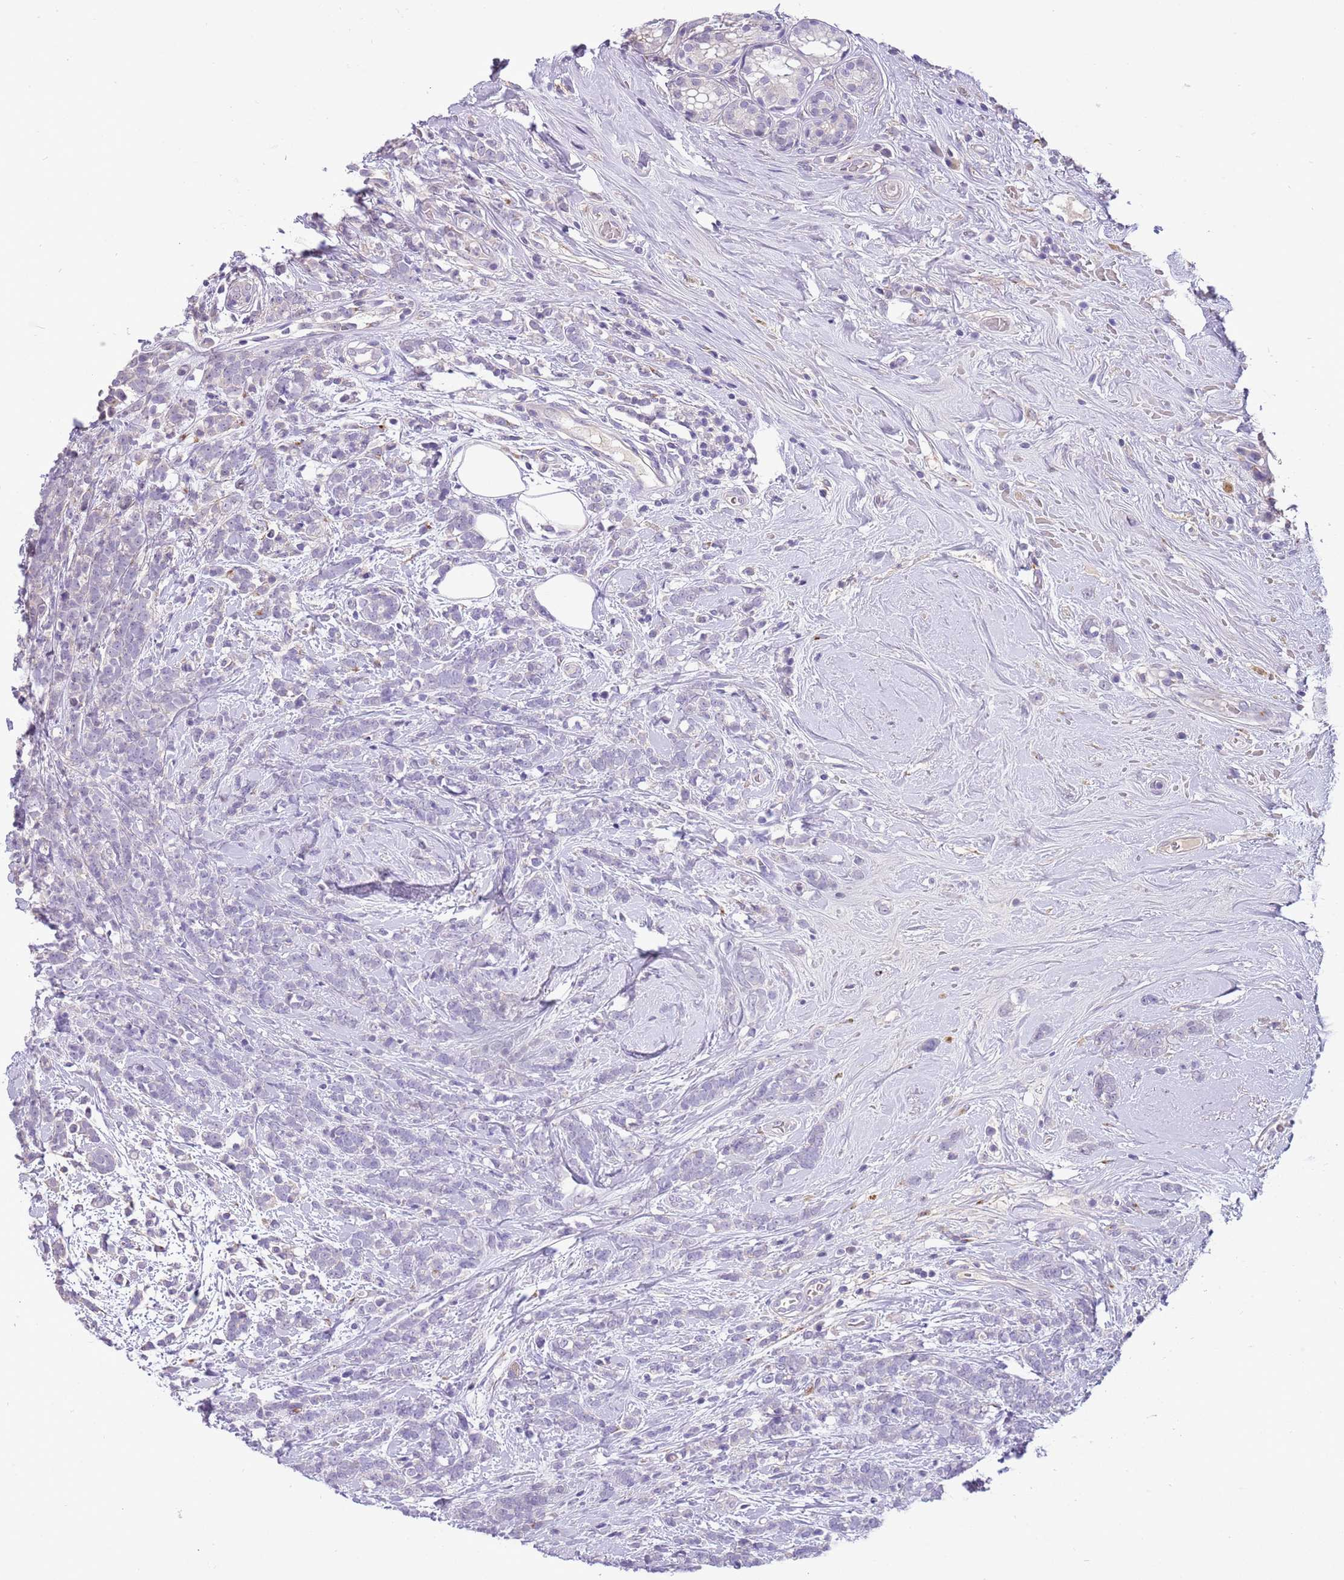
{"staining": {"intensity": "negative", "quantity": "none", "location": "none"}, "tissue": "breast cancer", "cell_type": "Tumor cells", "image_type": "cancer", "snomed": [{"axis": "morphology", "description": "Lobular carcinoma"}, {"axis": "topography", "description": "Breast"}], "caption": "This is an IHC micrograph of lobular carcinoma (breast). There is no positivity in tumor cells.", "gene": "CFAP73", "patient": {"sex": "female", "age": 58}}